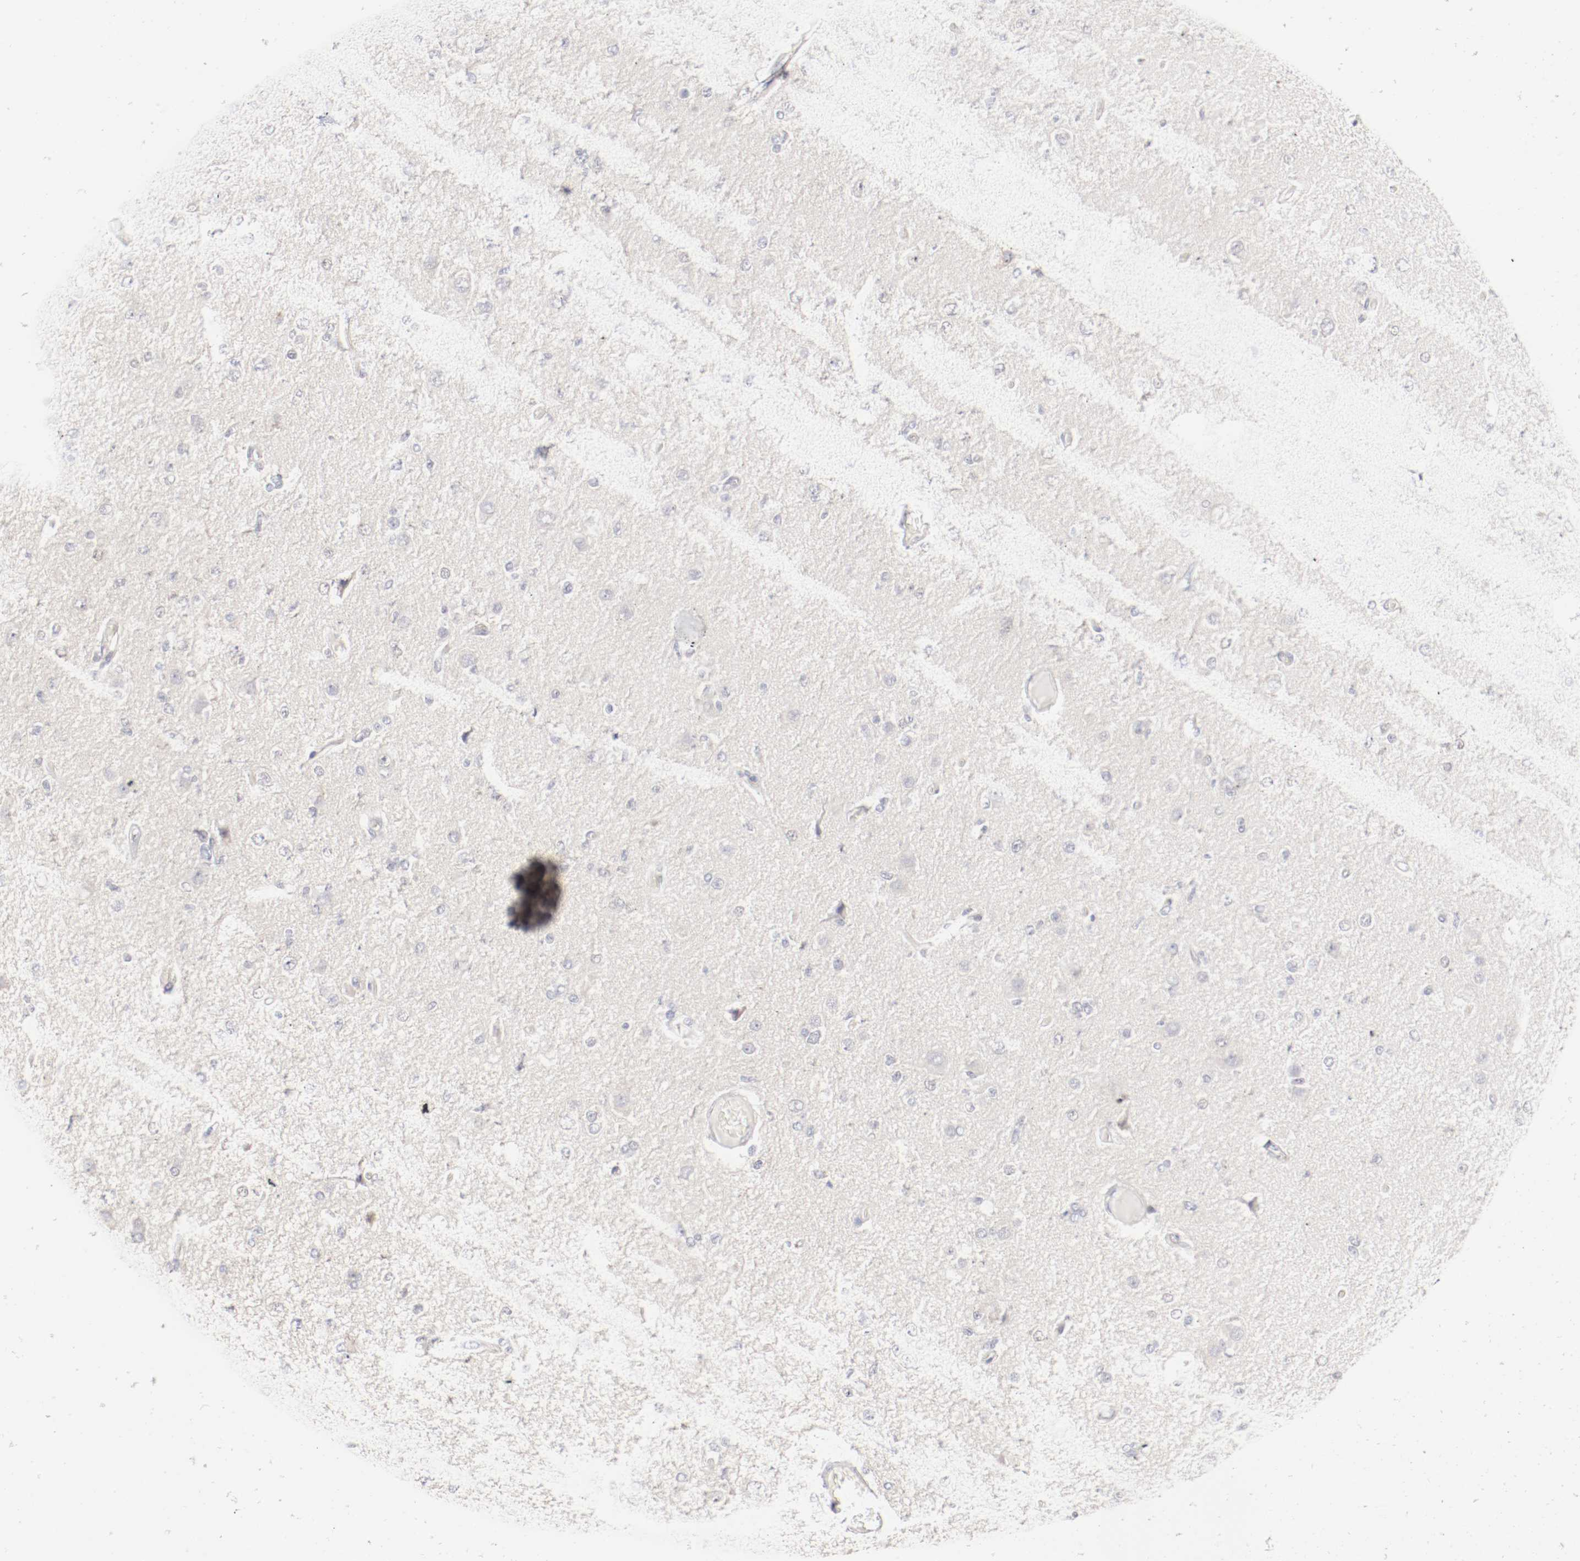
{"staining": {"intensity": "weak", "quantity": "<25%", "location": "cytoplasmic/membranous"}, "tissue": "glioma", "cell_type": "Tumor cells", "image_type": "cancer", "snomed": [{"axis": "morphology", "description": "Glioma, malignant, High grade"}, {"axis": "topography", "description": "Brain"}], "caption": "This is a micrograph of IHC staining of malignant glioma (high-grade), which shows no expression in tumor cells.", "gene": "DNAL4", "patient": {"sex": "male", "age": 33}}